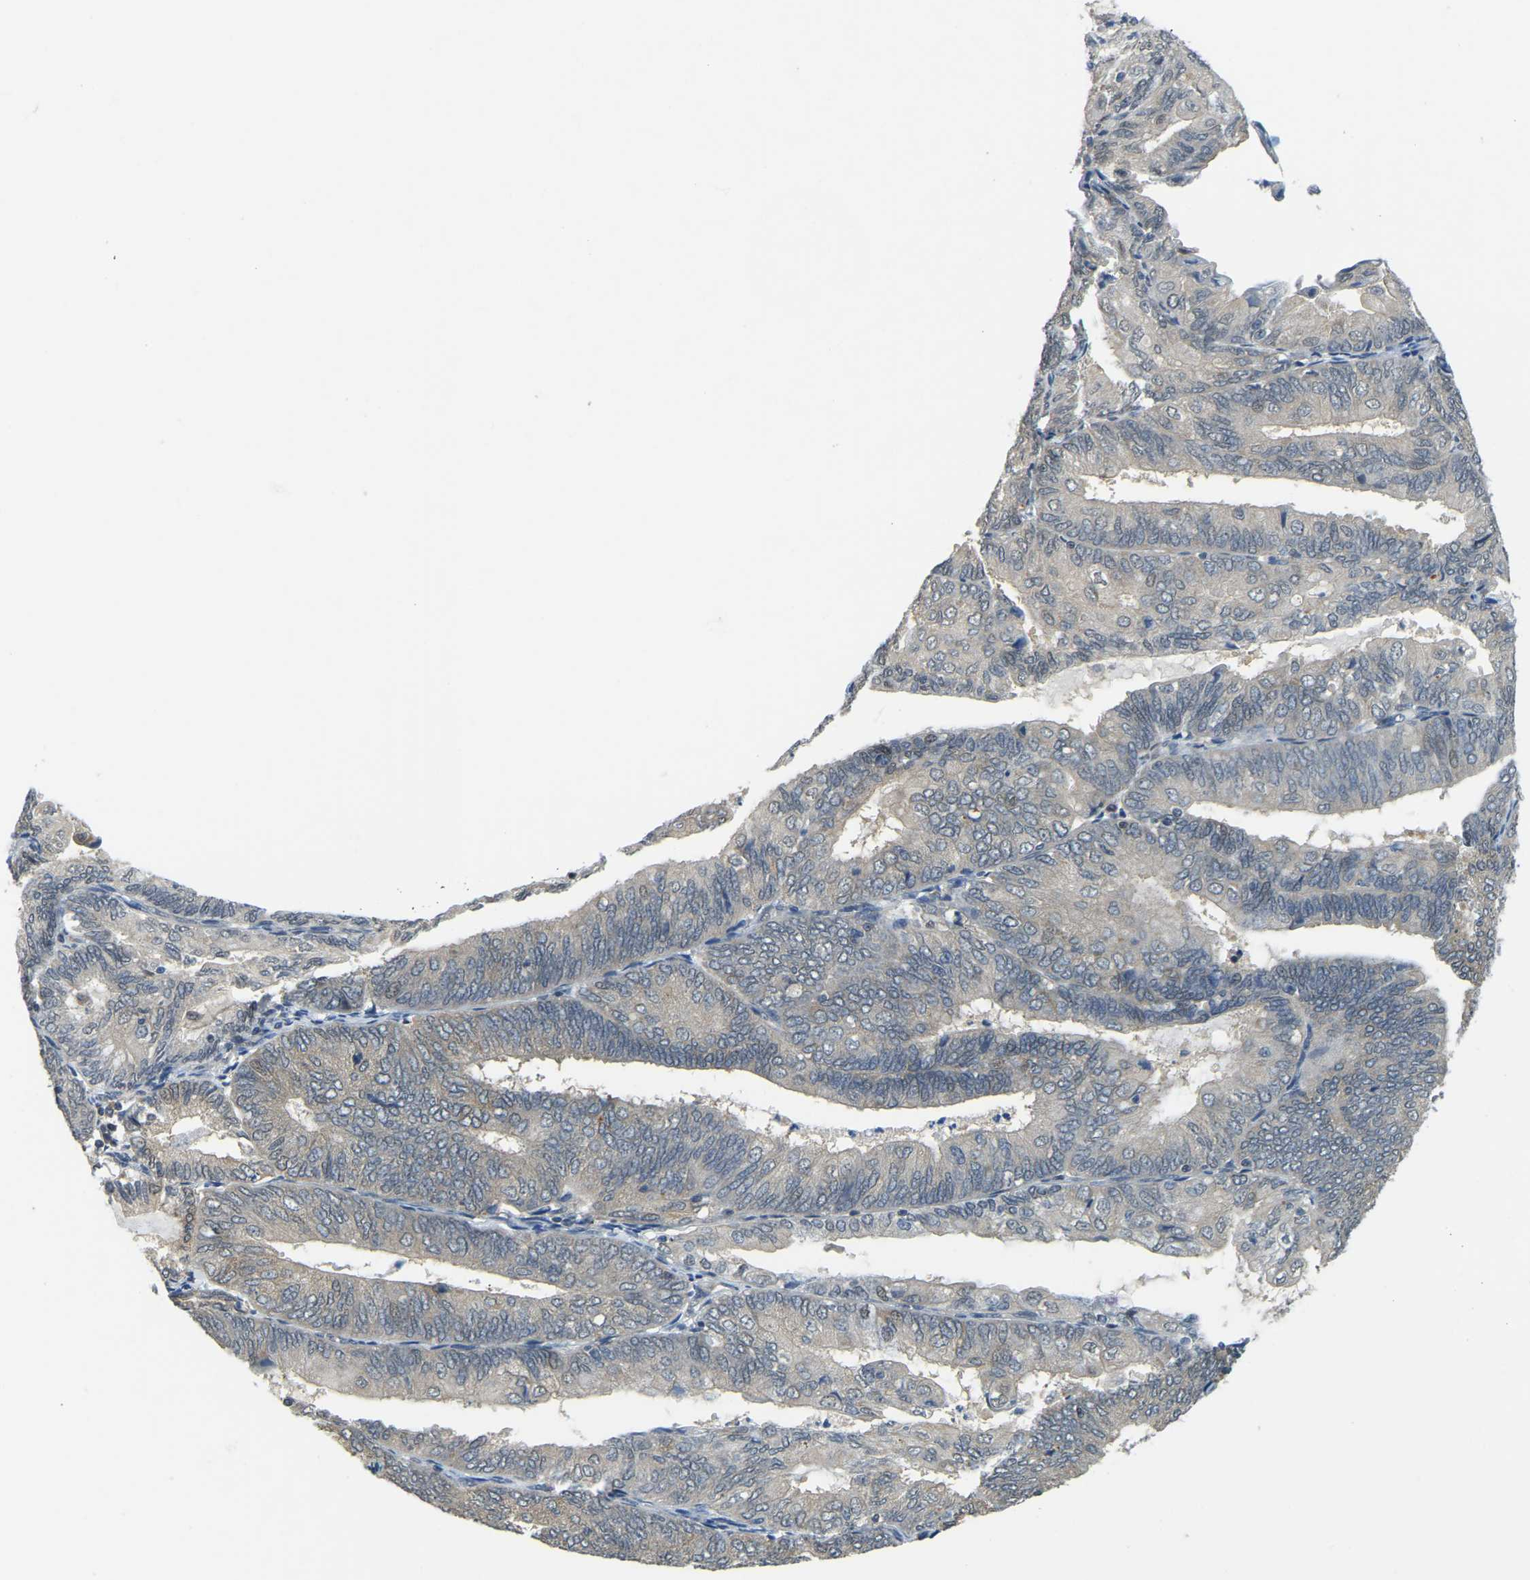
{"staining": {"intensity": "weak", "quantity": "<25%", "location": "nuclear"}, "tissue": "endometrial cancer", "cell_type": "Tumor cells", "image_type": "cancer", "snomed": [{"axis": "morphology", "description": "Adenocarcinoma, NOS"}, {"axis": "topography", "description": "Endometrium"}], "caption": "DAB immunohistochemical staining of human endometrial adenocarcinoma demonstrates no significant expression in tumor cells.", "gene": "AHNAK", "patient": {"sex": "female", "age": 81}}